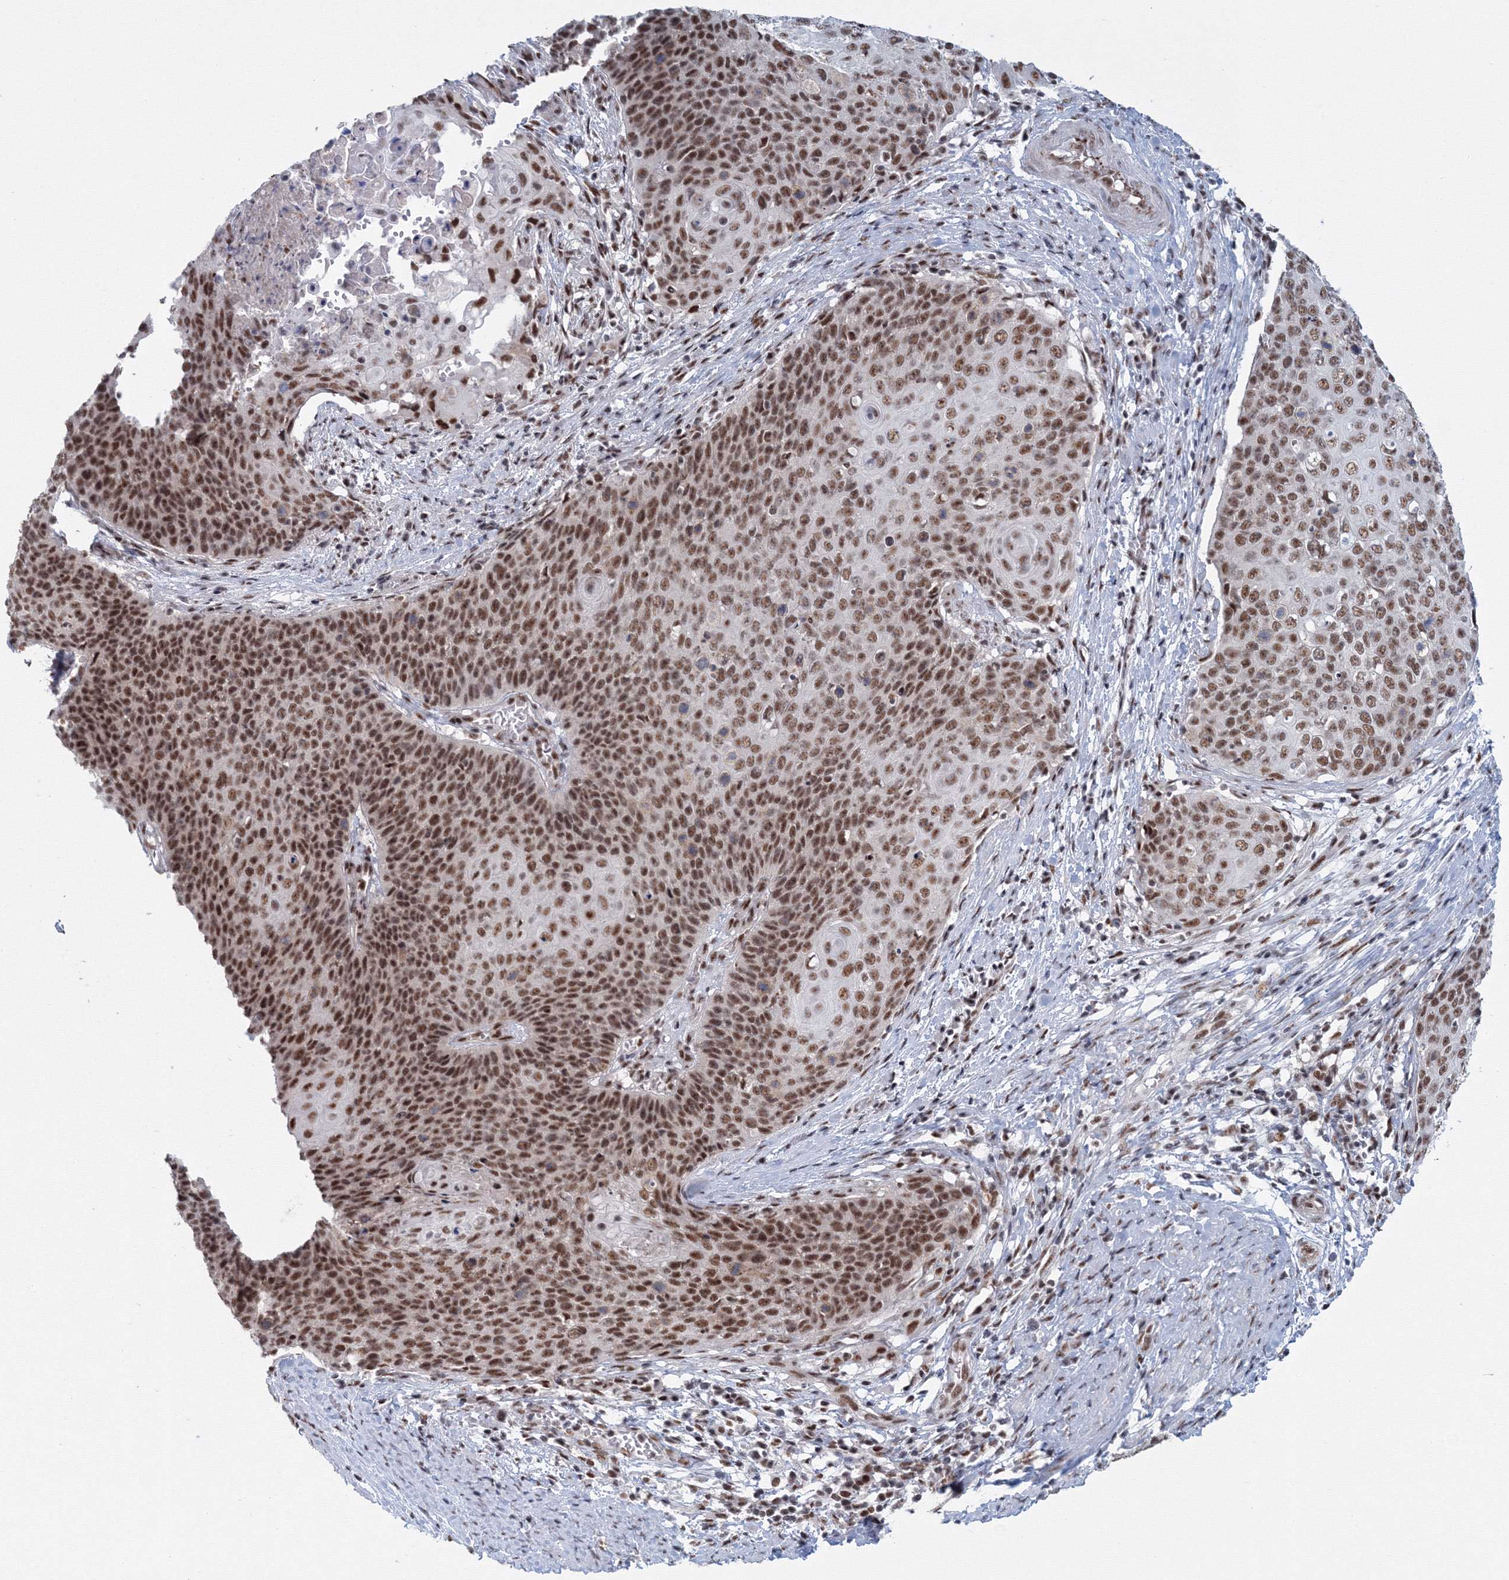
{"staining": {"intensity": "strong", "quantity": ">75%", "location": "nuclear"}, "tissue": "cervical cancer", "cell_type": "Tumor cells", "image_type": "cancer", "snomed": [{"axis": "morphology", "description": "Squamous cell carcinoma, NOS"}, {"axis": "topography", "description": "Cervix"}], "caption": "An immunohistochemistry (IHC) image of tumor tissue is shown. Protein staining in brown highlights strong nuclear positivity in squamous cell carcinoma (cervical) within tumor cells.", "gene": "SF3B6", "patient": {"sex": "female", "age": 39}}